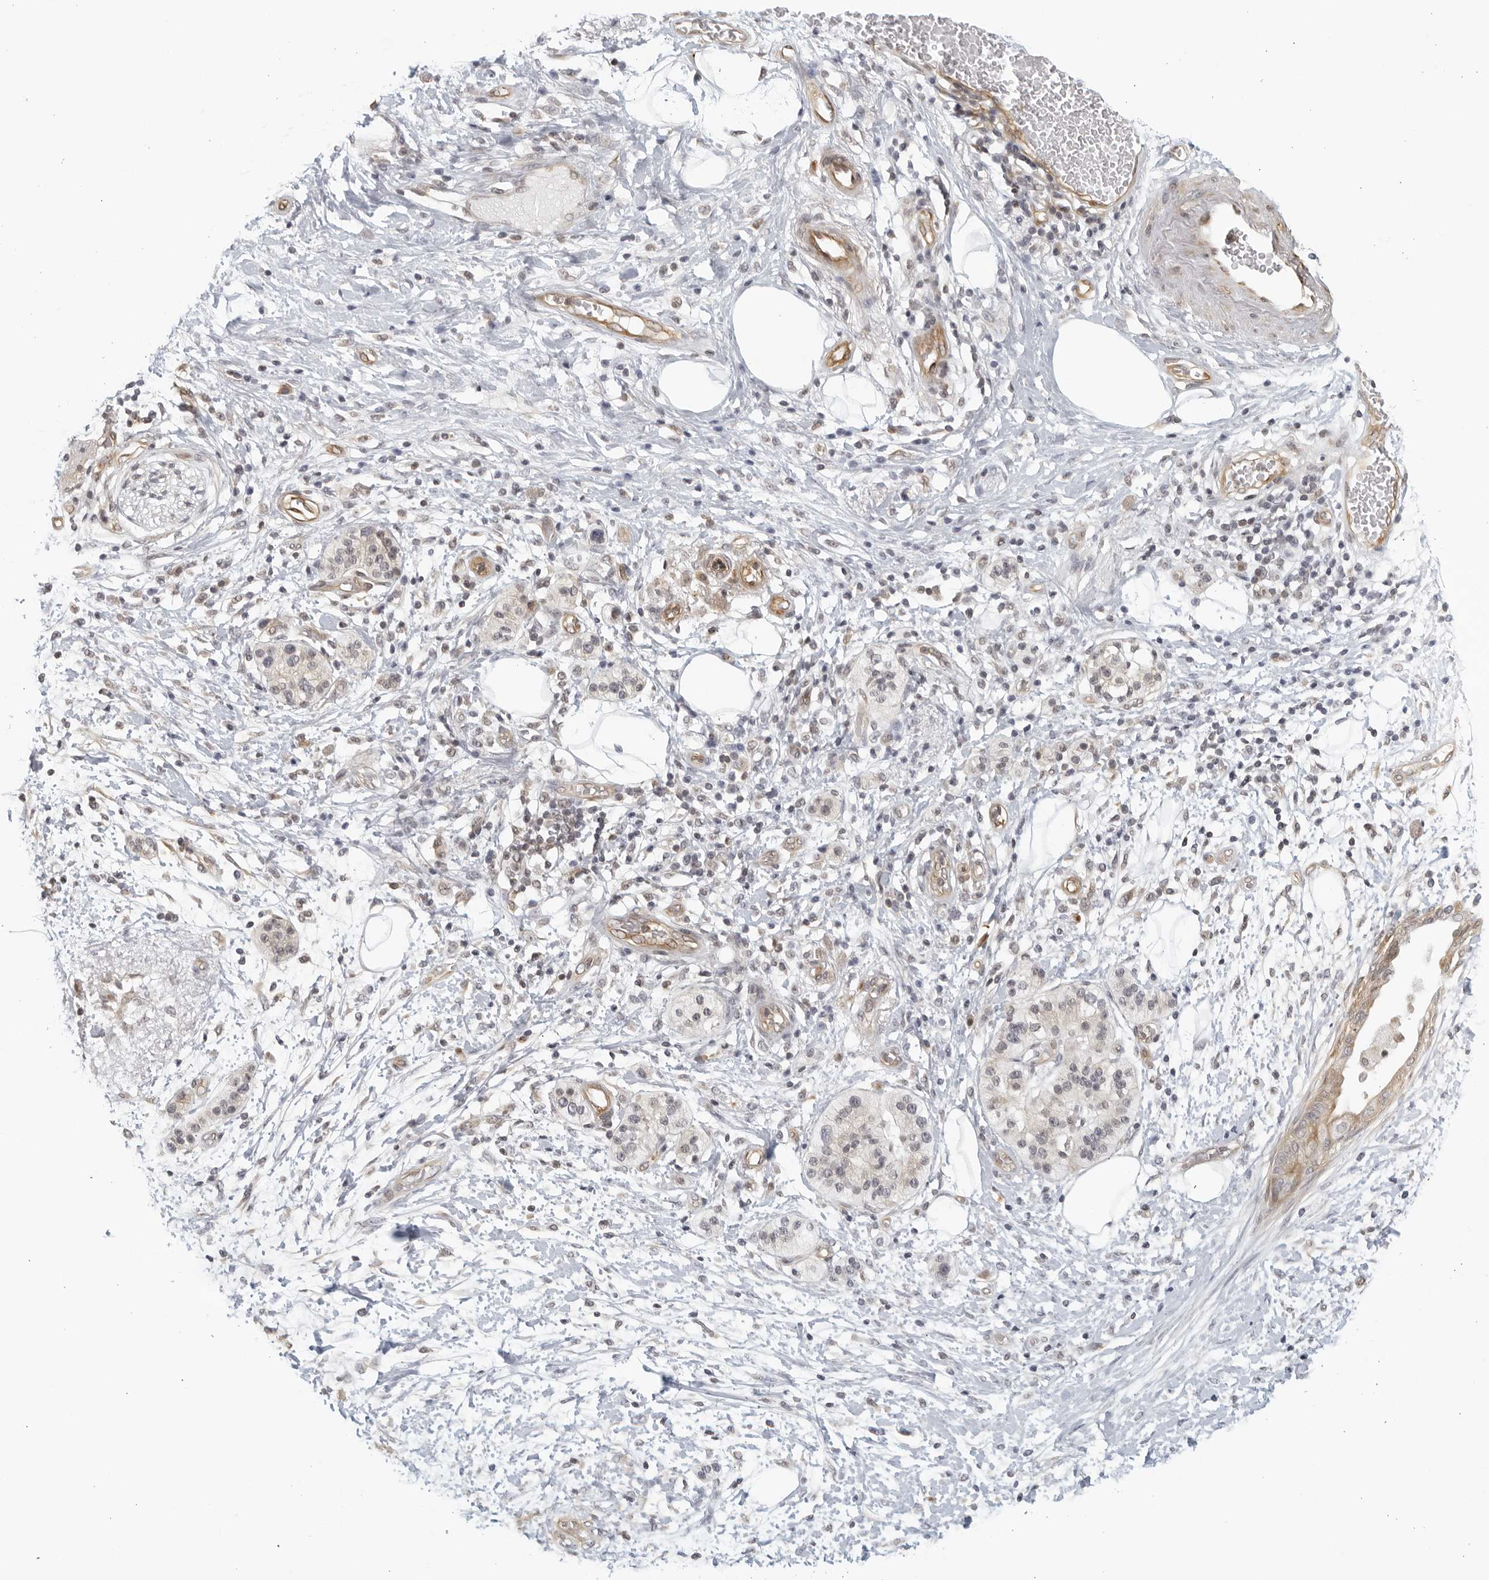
{"staining": {"intensity": "negative", "quantity": "none", "location": "none"}, "tissue": "adipose tissue", "cell_type": "Adipocytes", "image_type": "normal", "snomed": [{"axis": "morphology", "description": "Normal tissue, NOS"}, {"axis": "morphology", "description": "Adenocarcinoma, NOS"}, {"axis": "topography", "description": "Duodenum"}, {"axis": "topography", "description": "Peripheral nerve tissue"}], "caption": "IHC of benign human adipose tissue shows no staining in adipocytes.", "gene": "SERTAD4", "patient": {"sex": "female", "age": 60}}